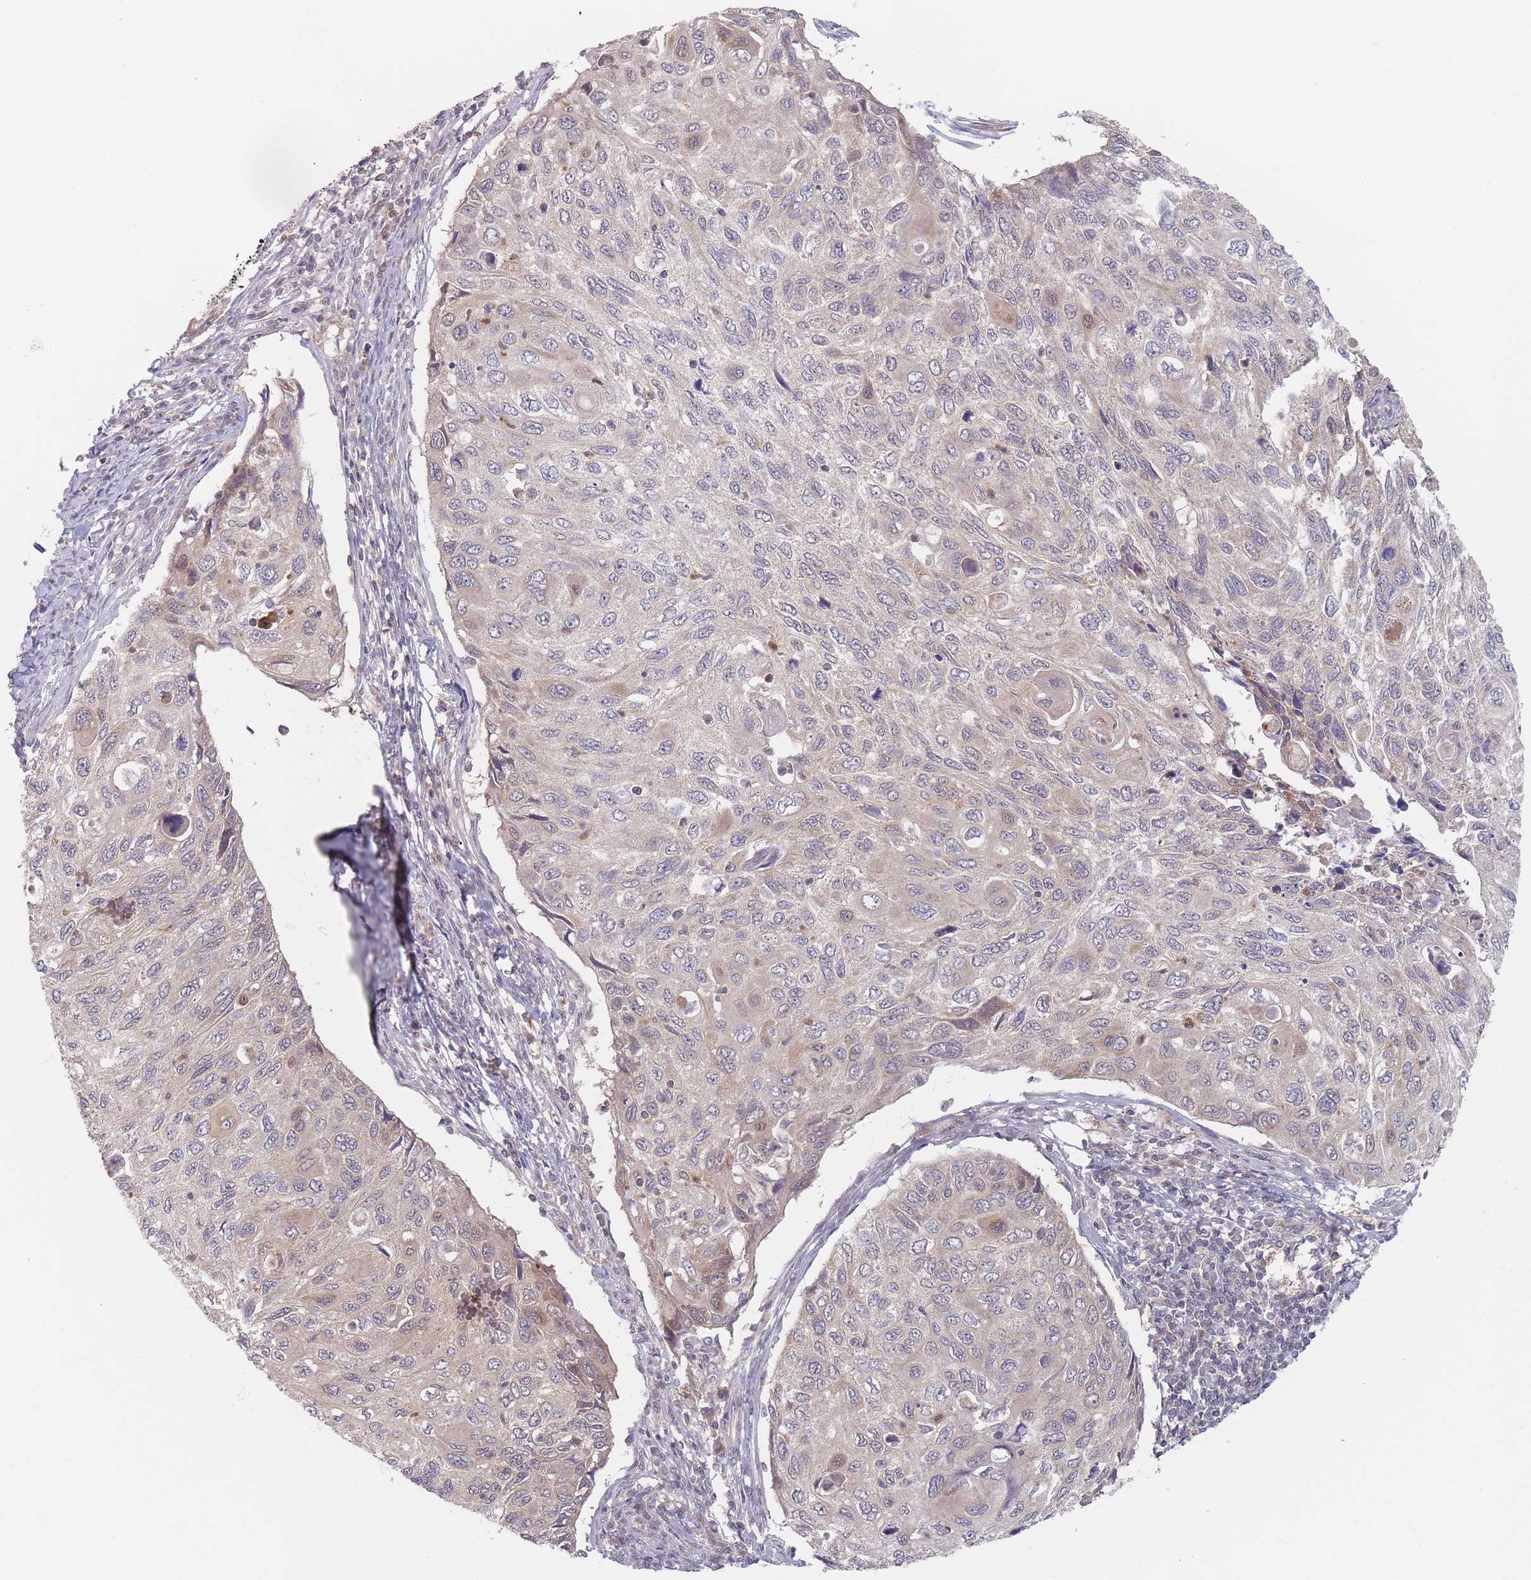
{"staining": {"intensity": "weak", "quantity": "25%-75%", "location": "cytoplasmic/membranous"}, "tissue": "cervical cancer", "cell_type": "Tumor cells", "image_type": "cancer", "snomed": [{"axis": "morphology", "description": "Squamous cell carcinoma, NOS"}, {"axis": "topography", "description": "Cervix"}], "caption": "This image exhibits immunohistochemistry (IHC) staining of cervical squamous cell carcinoma, with low weak cytoplasmic/membranous expression in about 25%-75% of tumor cells.", "gene": "PPM1A", "patient": {"sex": "female", "age": 70}}